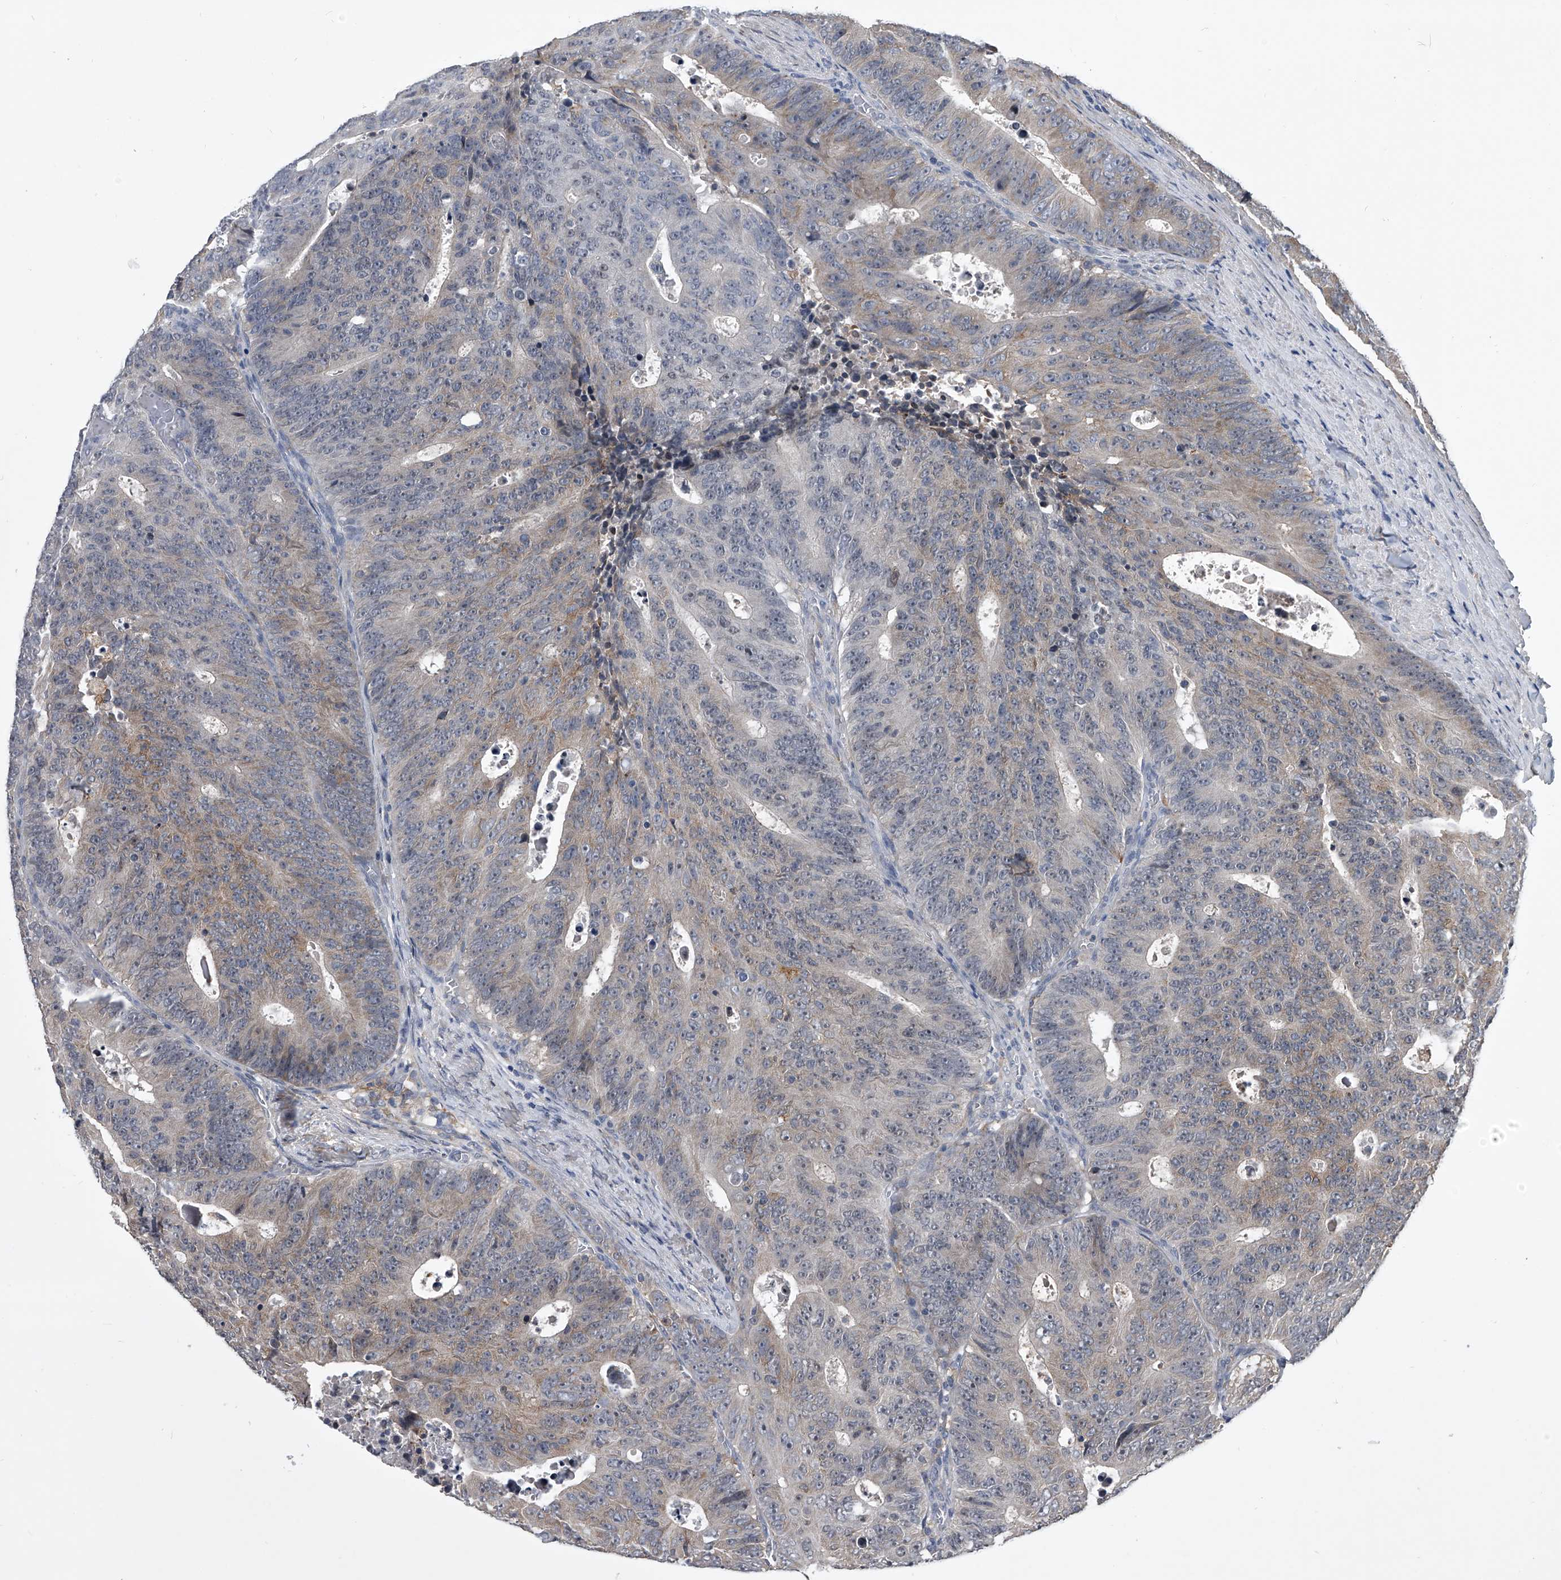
{"staining": {"intensity": "weak", "quantity": "<25%", "location": "cytoplasmic/membranous"}, "tissue": "colorectal cancer", "cell_type": "Tumor cells", "image_type": "cancer", "snomed": [{"axis": "morphology", "description": "Adenocarcinoma, NOS"}, {"axis": "topography", "description": "Colon"}], "caption": "Tumor cells show no significant staining in adenocarcinoma (colorectal).", "gene": "MAP4K3", "patient": {"sex": "male", "age": 87}}